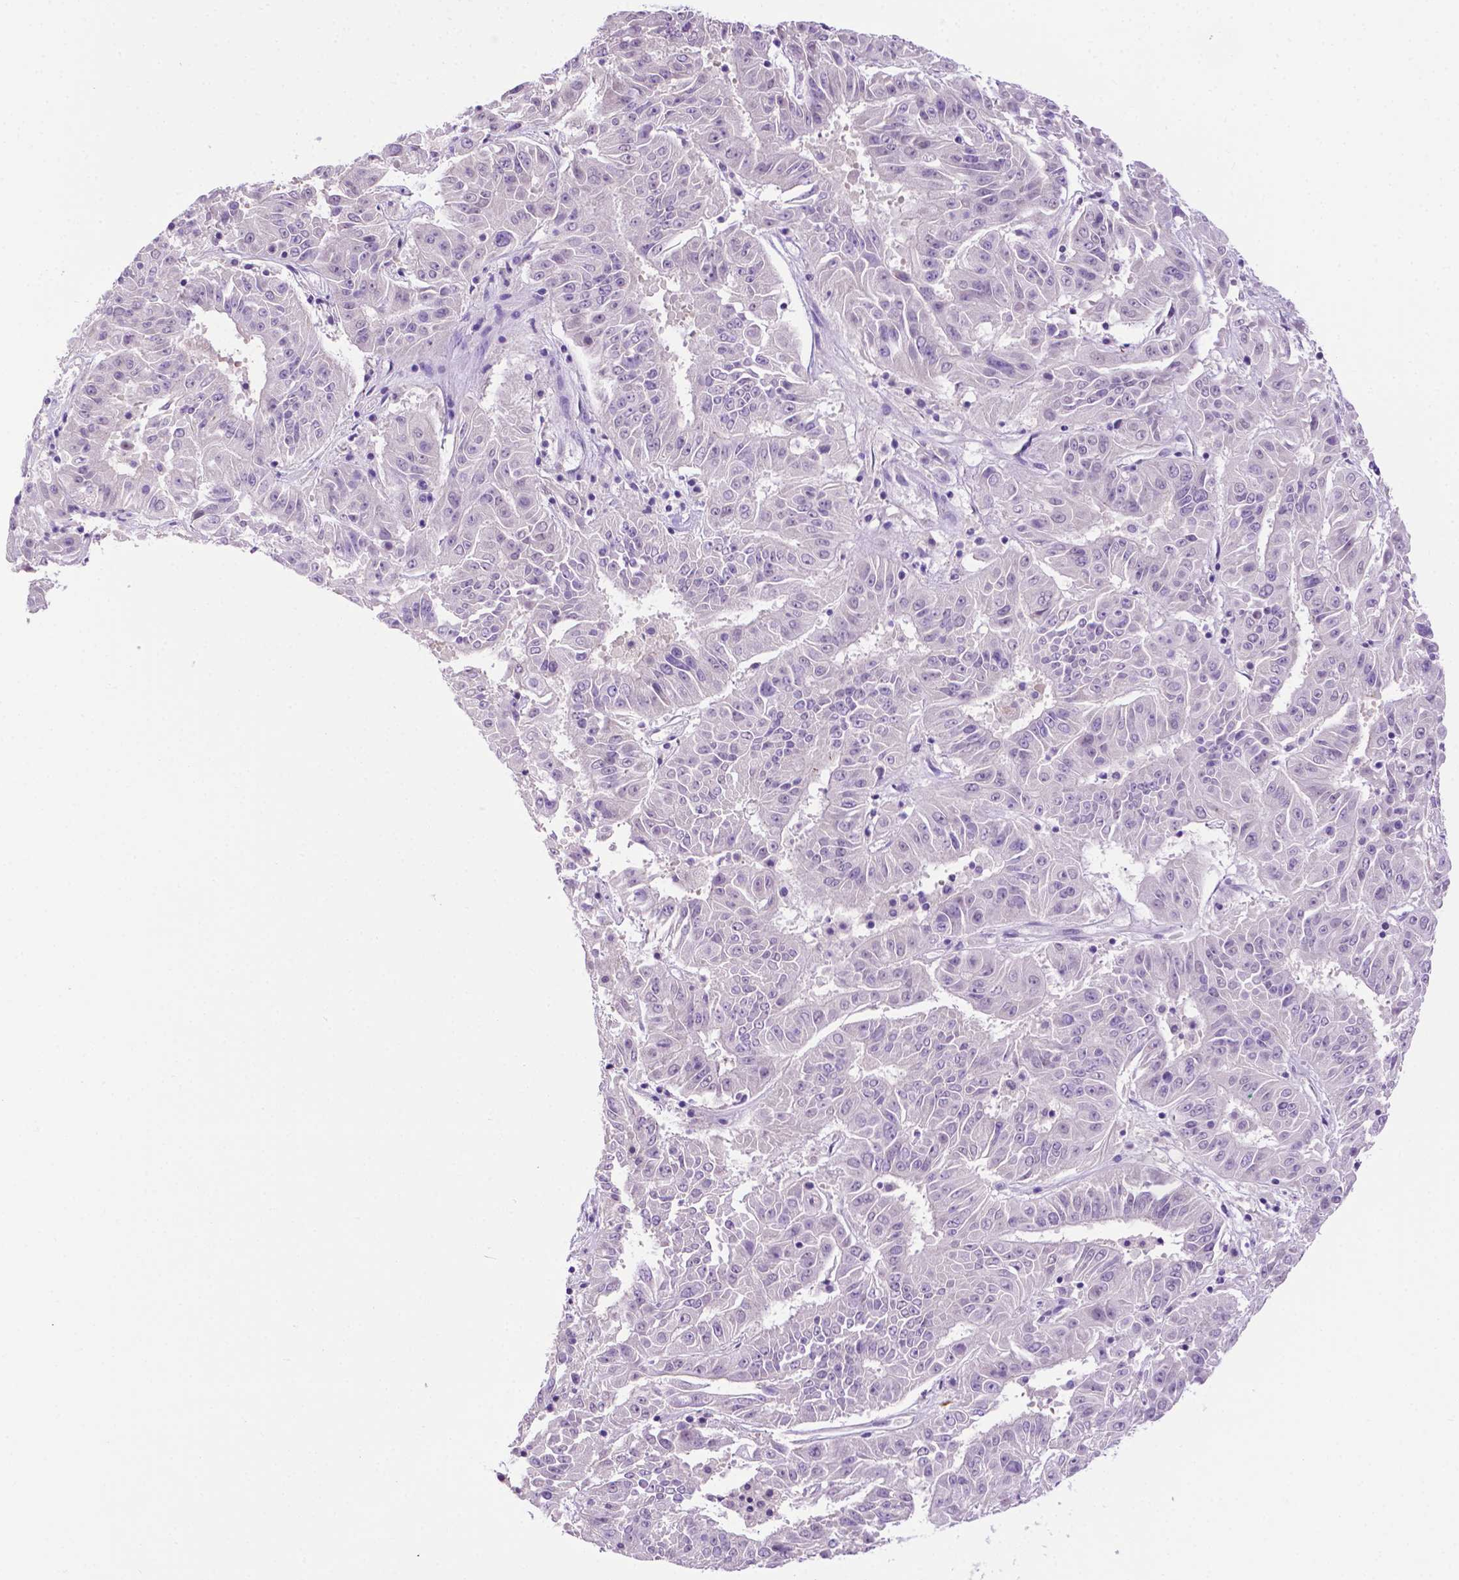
{"staining": {"intensity": "negative", "quantity": "none", "location": "none"}, "tissue": "pancreatic cancer", "cell_type": "Tumor cells", "image_type": "cancer", "snomed": [{"axis": "morphology", "description": "Adenocarcinoma, NOS"}, {"axis": "topography", "description": "Pancreas"}], "caption": "Histopathology image shows no significant protein staining in tumor cells of pancreatic cancer.", "gene": "MMP27", "patient": {"sex": "male", "age": 63}}